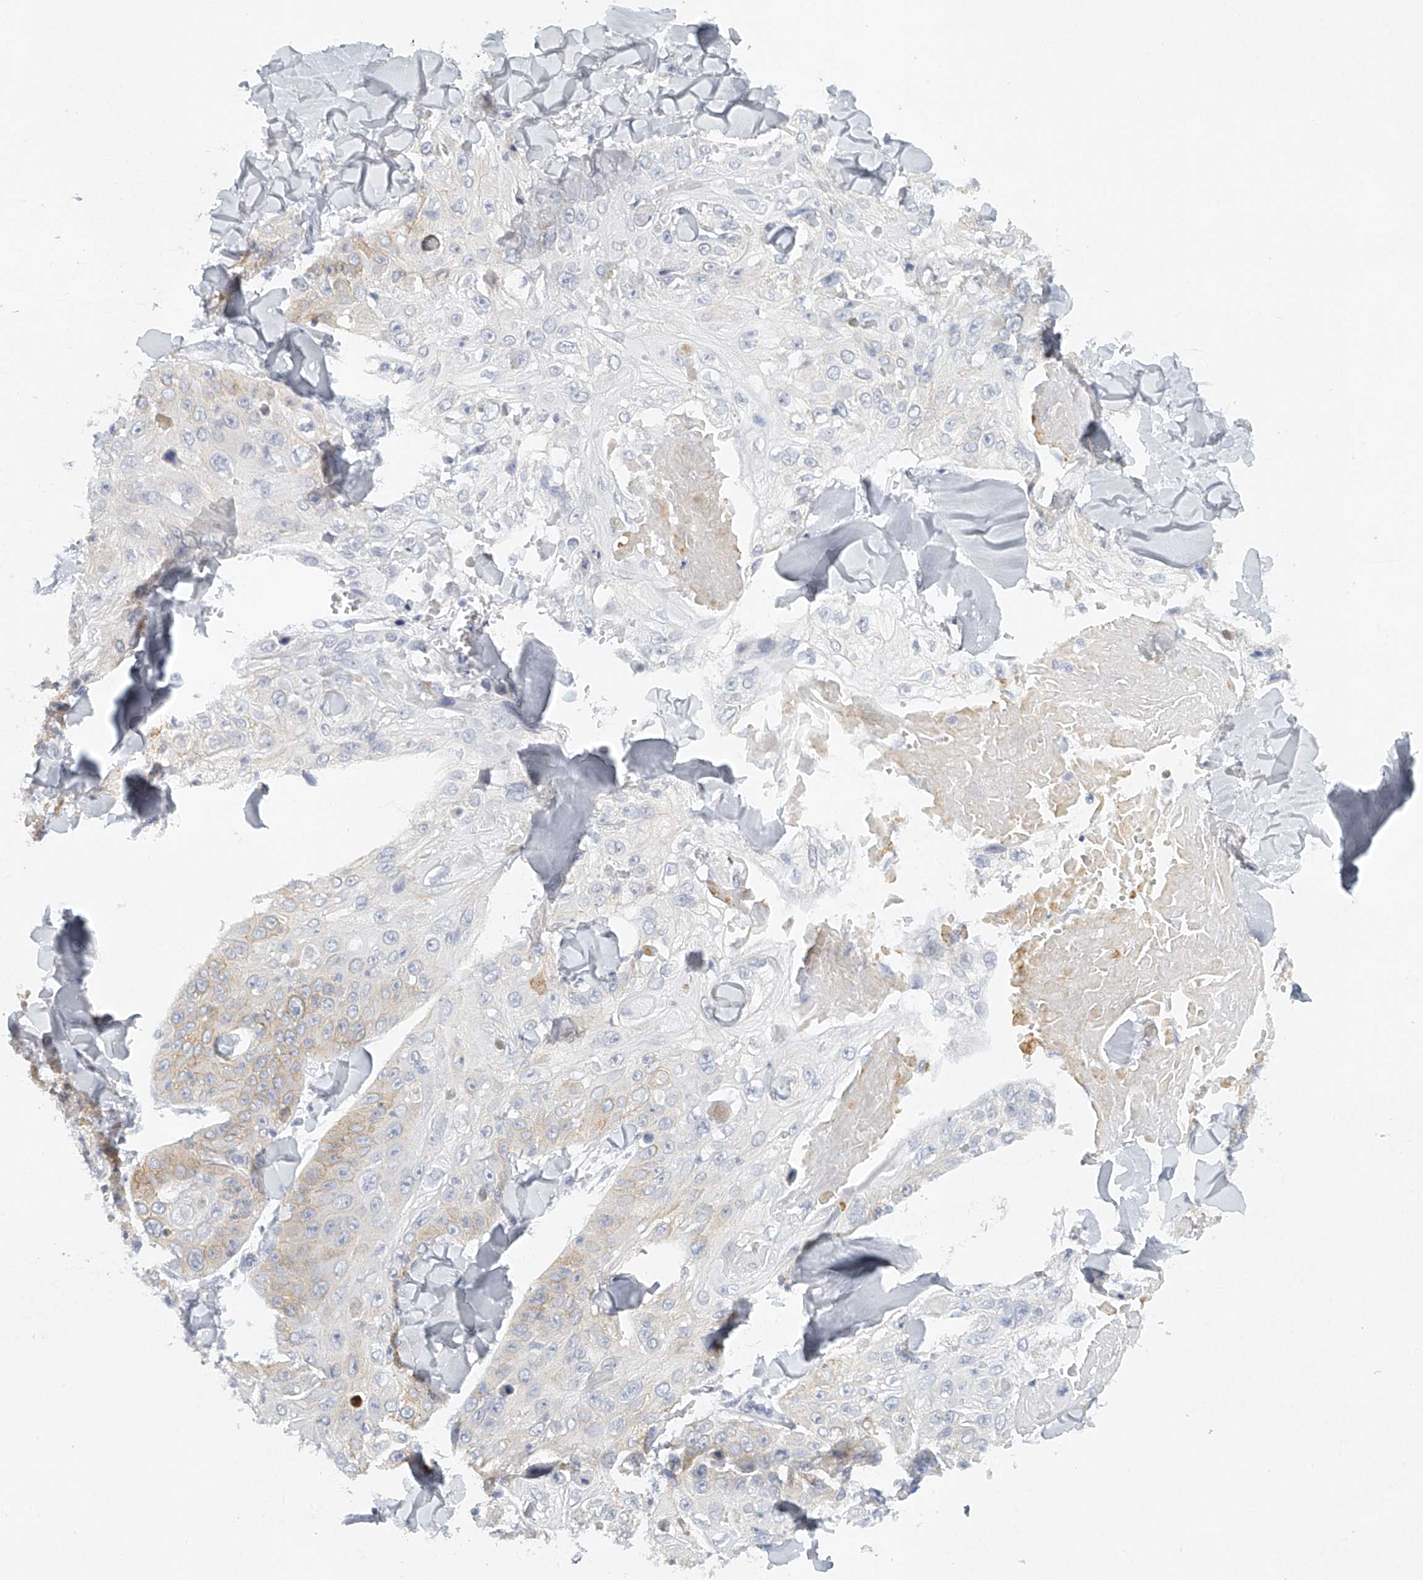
{"staining": {"intensity": "negative", "quantity": "none", "location": "none"}, "tissue": "skin cancer", "cell_type": "Tumor cells", "image_type": "cancer", "snomed": [{"axis": "morphology", "description": "Squamous cell carcinoma, NOS"}, {"axis": "topography", "description": "Skin"}], "caption": "High magnification brightfield microscopy of skin cancer stained with DAB (3,3'-diaminobenzidine) (brown) and counterstained with hematoxylin (blue): tumor cells show no significant positivity.", "gene": "FAT2", "patient": {"sex": "male", "age": 86}}